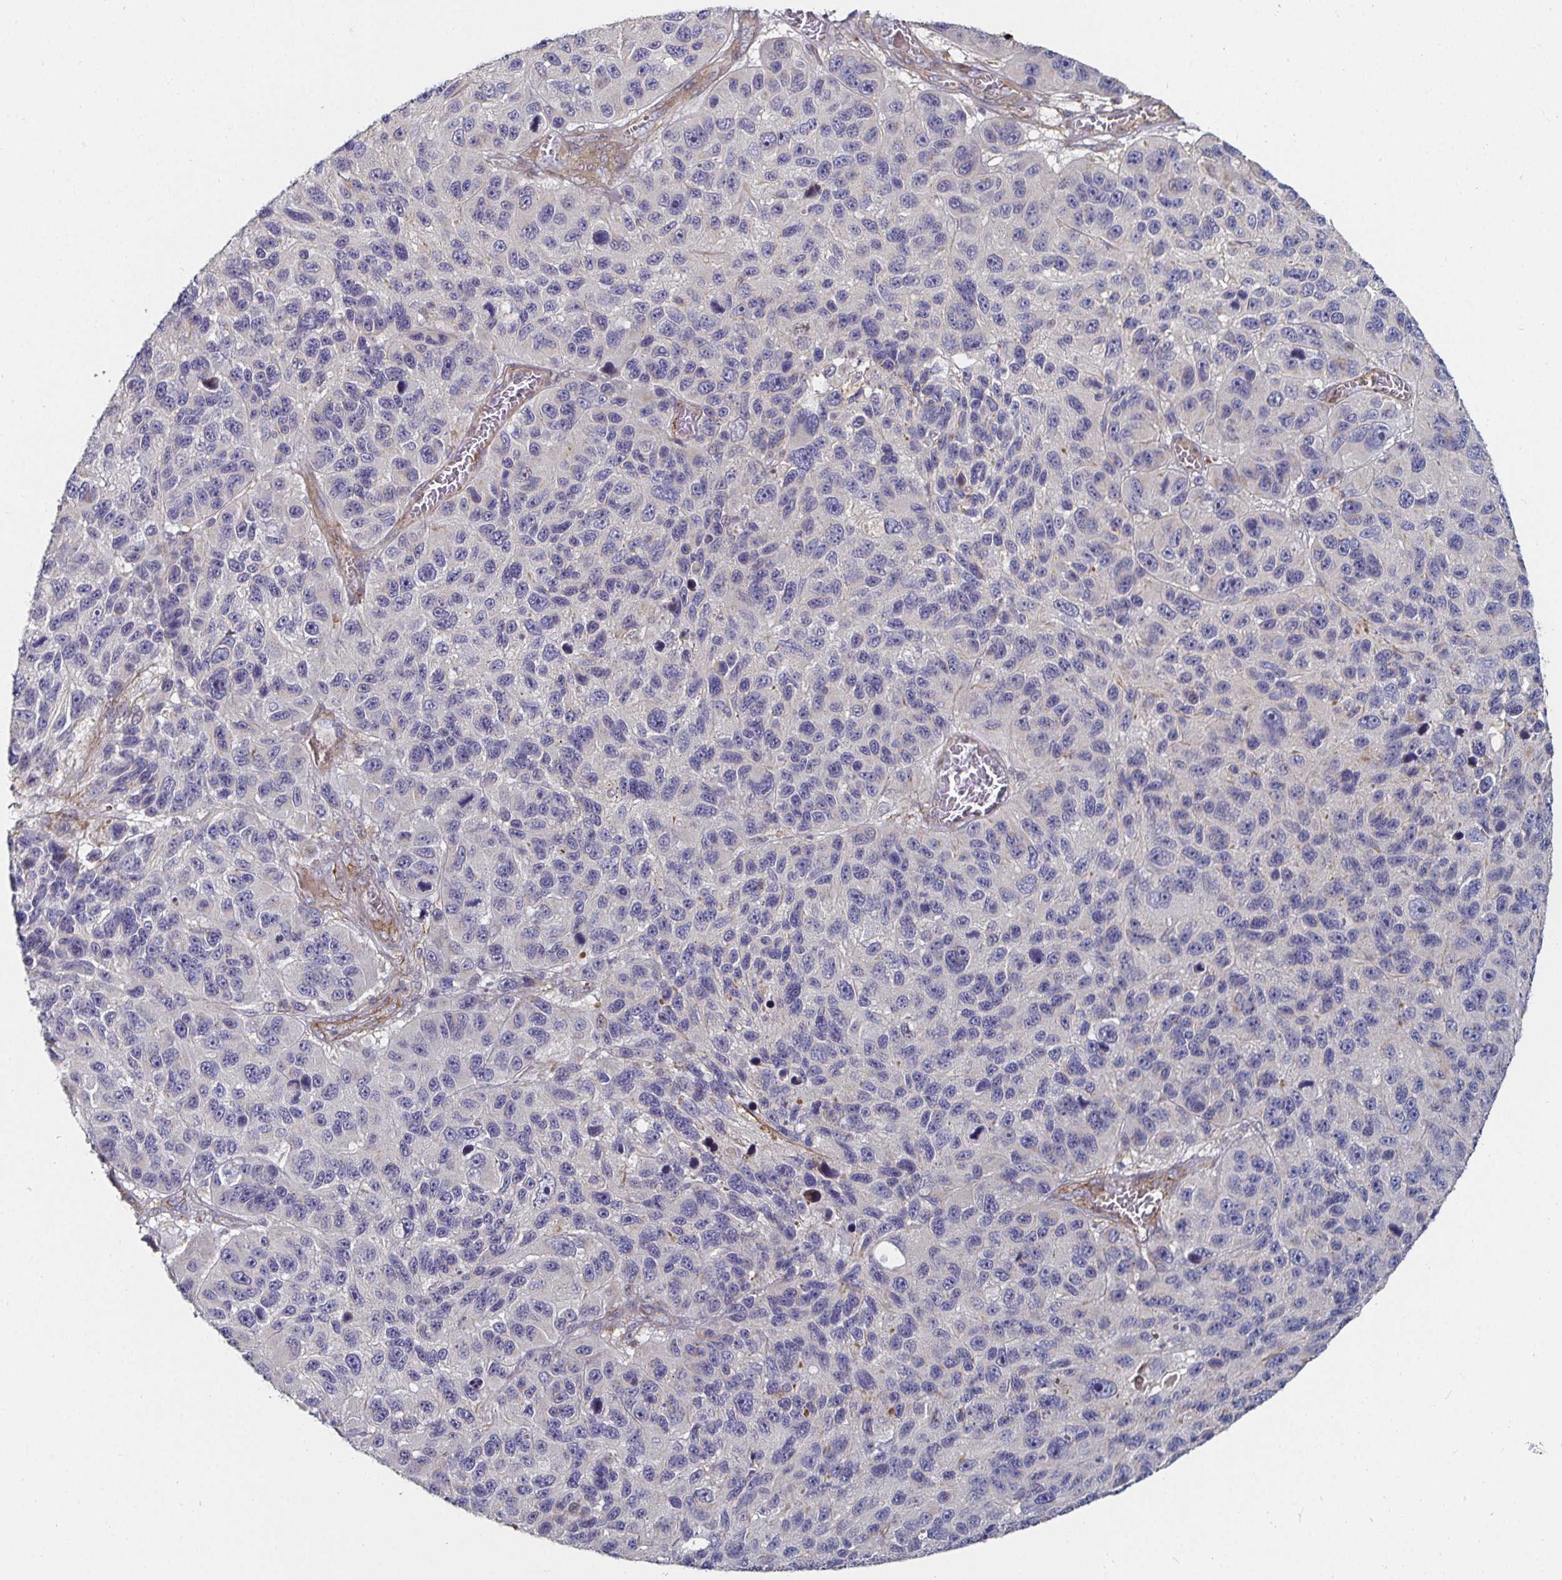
{"staining": {"intensity": "negative", "quantity": "none", "location": "none"}, "tissue": "melanoma", "cell_type": "Tumor cells", "image_type": "cancer", "snomed": [{"axis": "morphology", "description": "Malignant melanoma, NOS"}, {"axis": "topography", "description": "Skin"}], "caption": "IHC of malignant melanoma demonstrates no expression in tumor cells. (DAB (3,3'-diaminobenzidine) immunohistochemistry visualized using brightfield microscopy, high magnification).", "gene": "GJA4", "patient": {"sex": "male", "age": 53}}